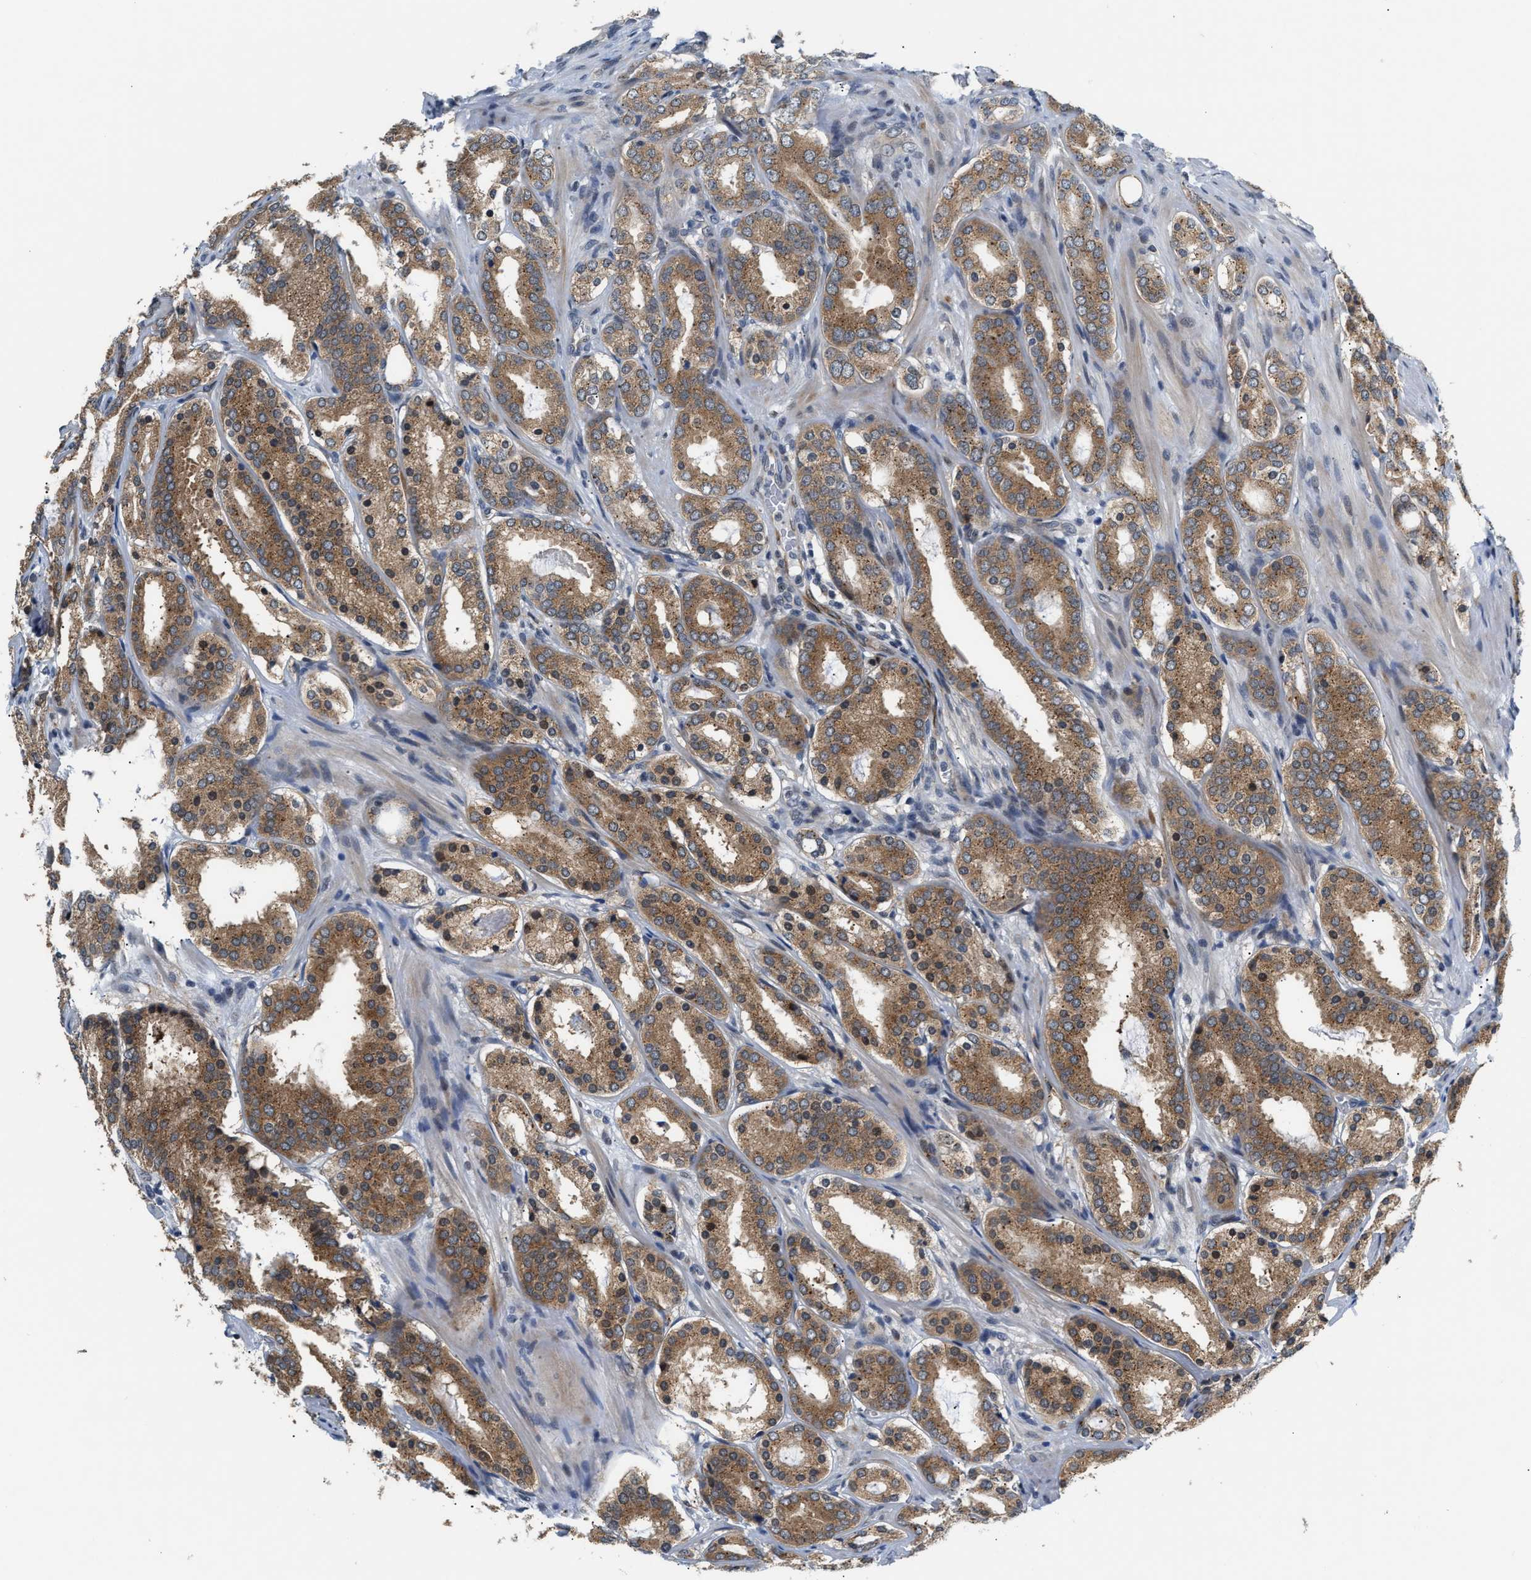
{"staining": {"intensity": "moderate", "quantity": ">75%", "location": "cytoplasmic/membranous"}, "tissue": "prostate cancer", "cell_type": "Tumor cells", "image_type": "cancer", "snomed": [{"axis": "morphology", "description": "Adenocarcinoma, Low grade"}, {"axis": "topography", "description": "Prostate"}], "caption": "Protein staining of prostate cancer (adenocarcinoma (low-grade)) tissue displays moderate cytoplasmic/membranous positivity in approximately >75% of tumor cells.", "gene": "PPM1H", "patient": {"sex": "male", "age": 69}}